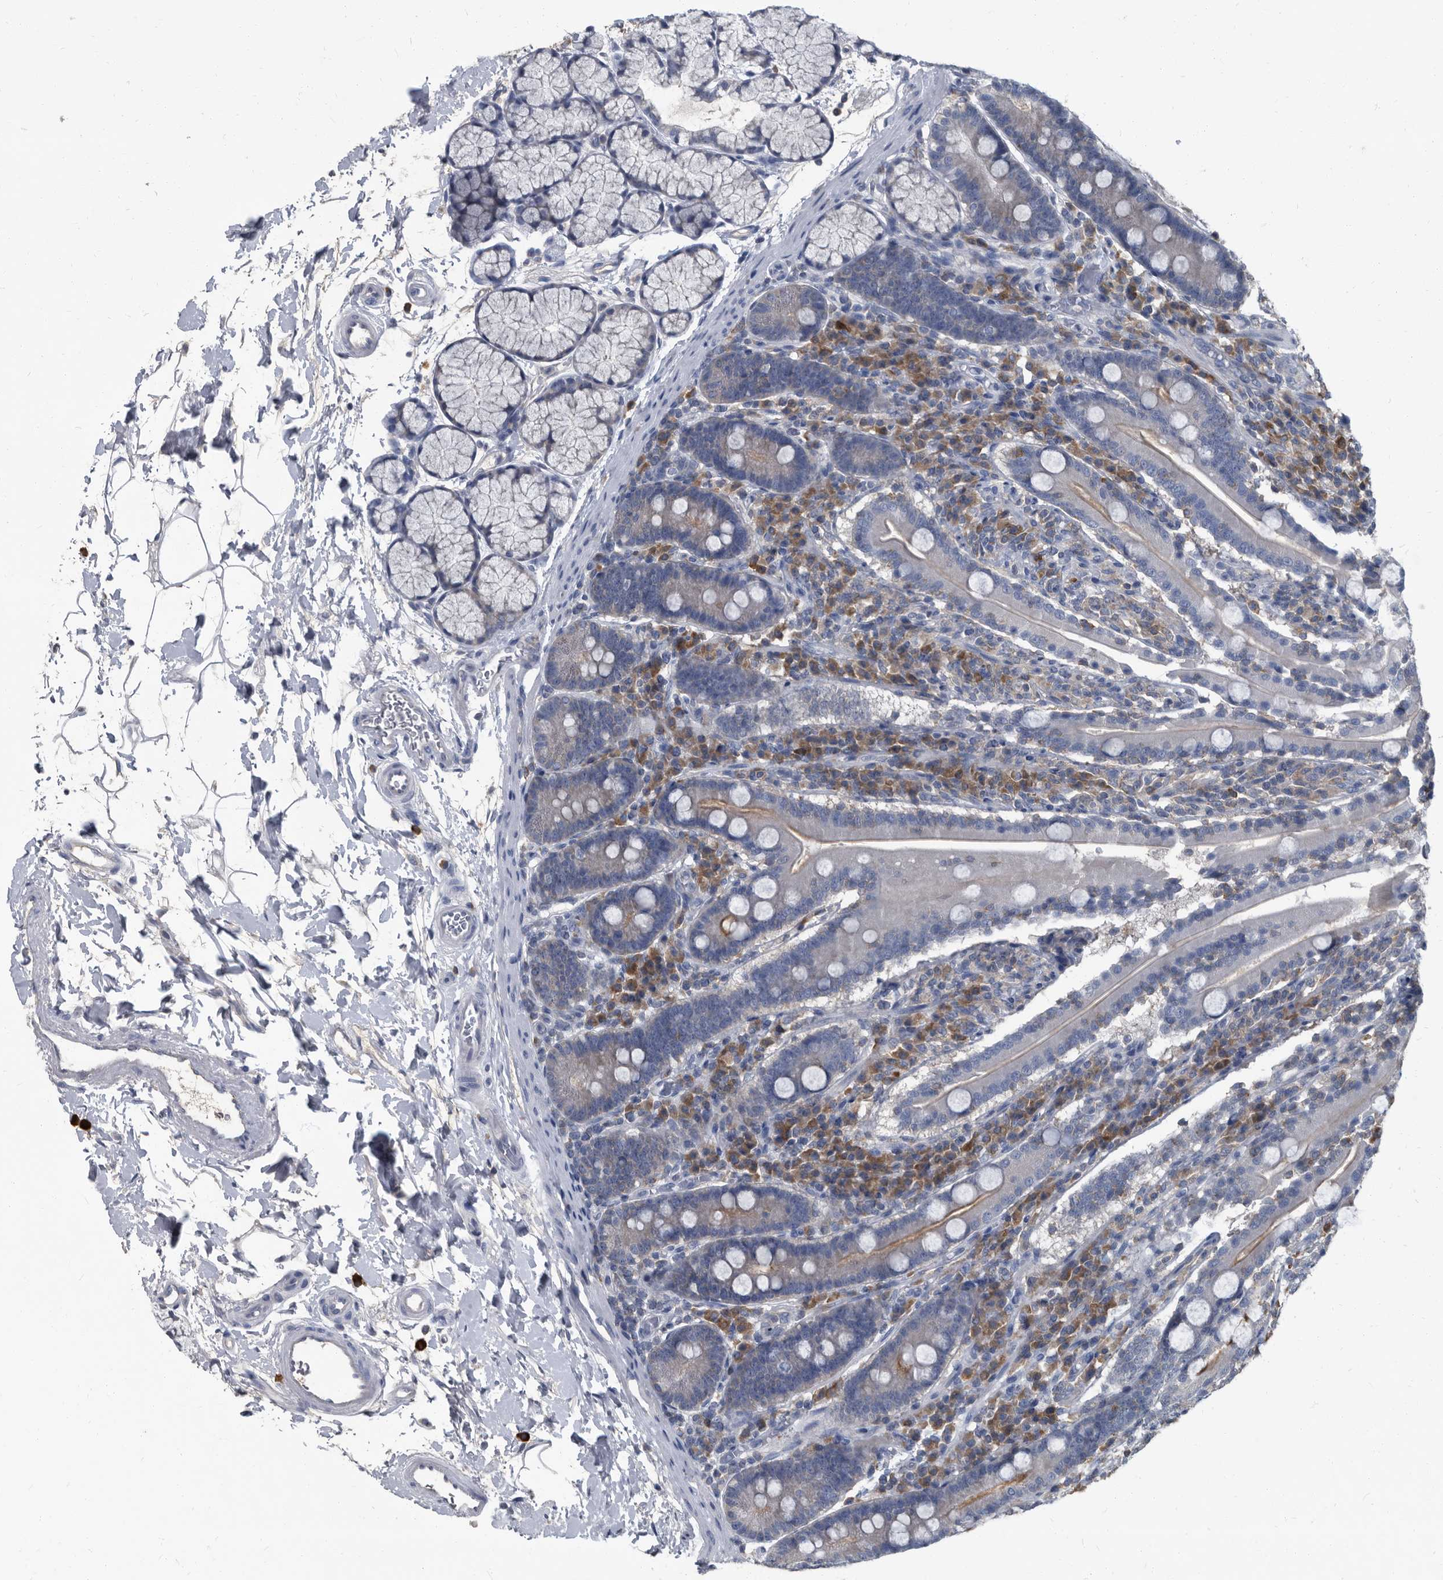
{"staining": {"intensity": "negative", "quantity": "none", "location": "none"}, "tissue": "duodenum", "cell_type": "Glandular cells", "image_type": "normal", "snomed": [{"axis": "morphology", "description": "Normal tissue, NOS"}, {"axis": "topography", "description": "Duodenum"}], "caption": "There is no significant staining in glandular cells of duodenum. The staining is performed using DAB brown chromogen with nuclei counter-stained in using hematoxylin.", "gene": "CDV3", "patient": {"sex": "male", "age": 35}}